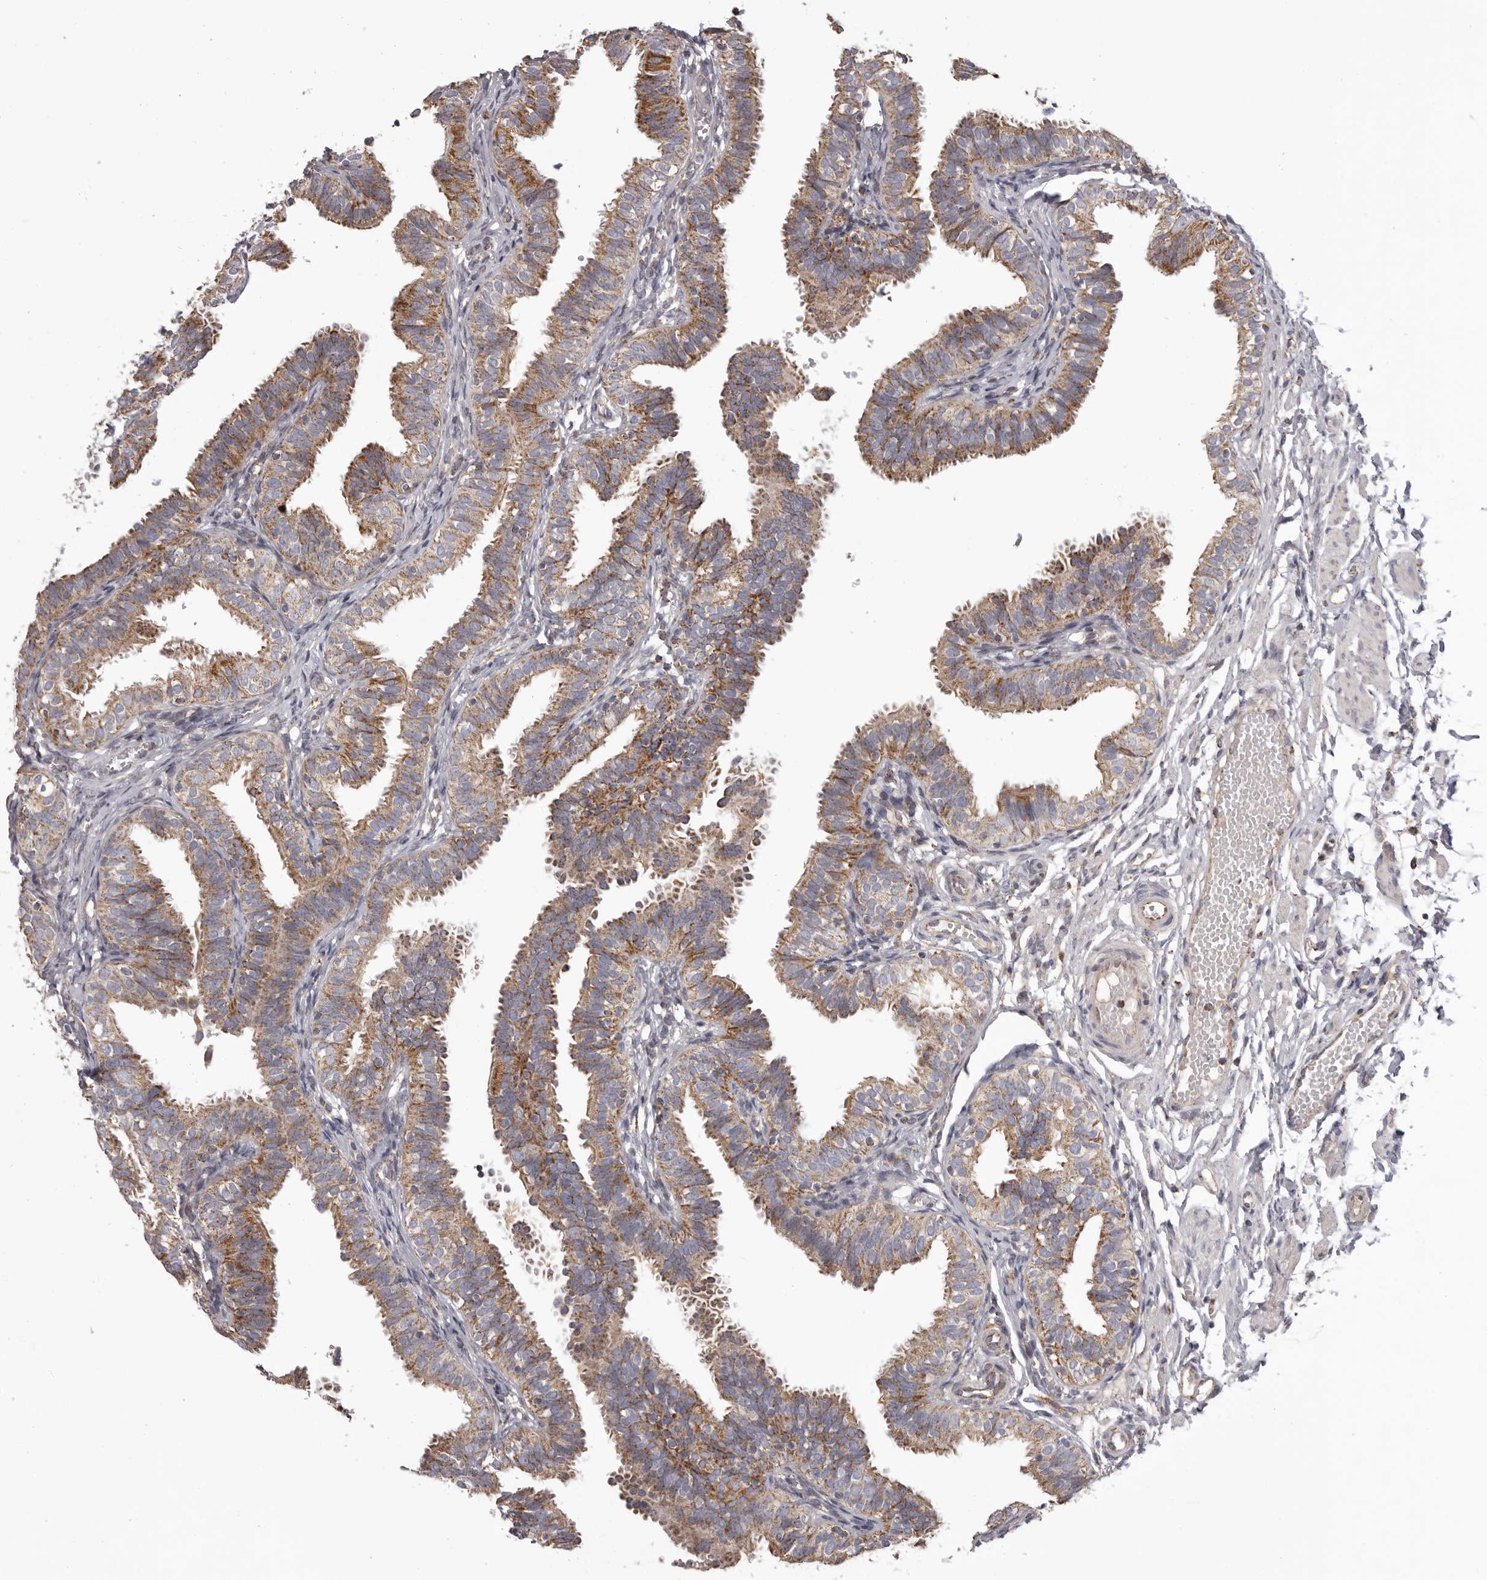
{"staining": {"intensity": "moderate", "quantity": ">75%", "location": "cytoplasmic/membranous"}, "tissue": "fallopian tube", "cell_type": "Glandular cells", "image_type": "normal", "snomed": [{"axis": "morphology", "description": "Normal tissue, NOS"}, {"axis": "topography", "description": "Fallopian tube"}], "caption": "An IHC histopathology image of benign tissue is shown. Protein staining in brown labels moderate cytoplasmic/membranous positivity in fallopian tube within glandular cells. (brown staining indicates protein expression, while blue staining denotes nuclei).", "gene": "CHRM2", "patient": {"sex": "female", "age": 35}}